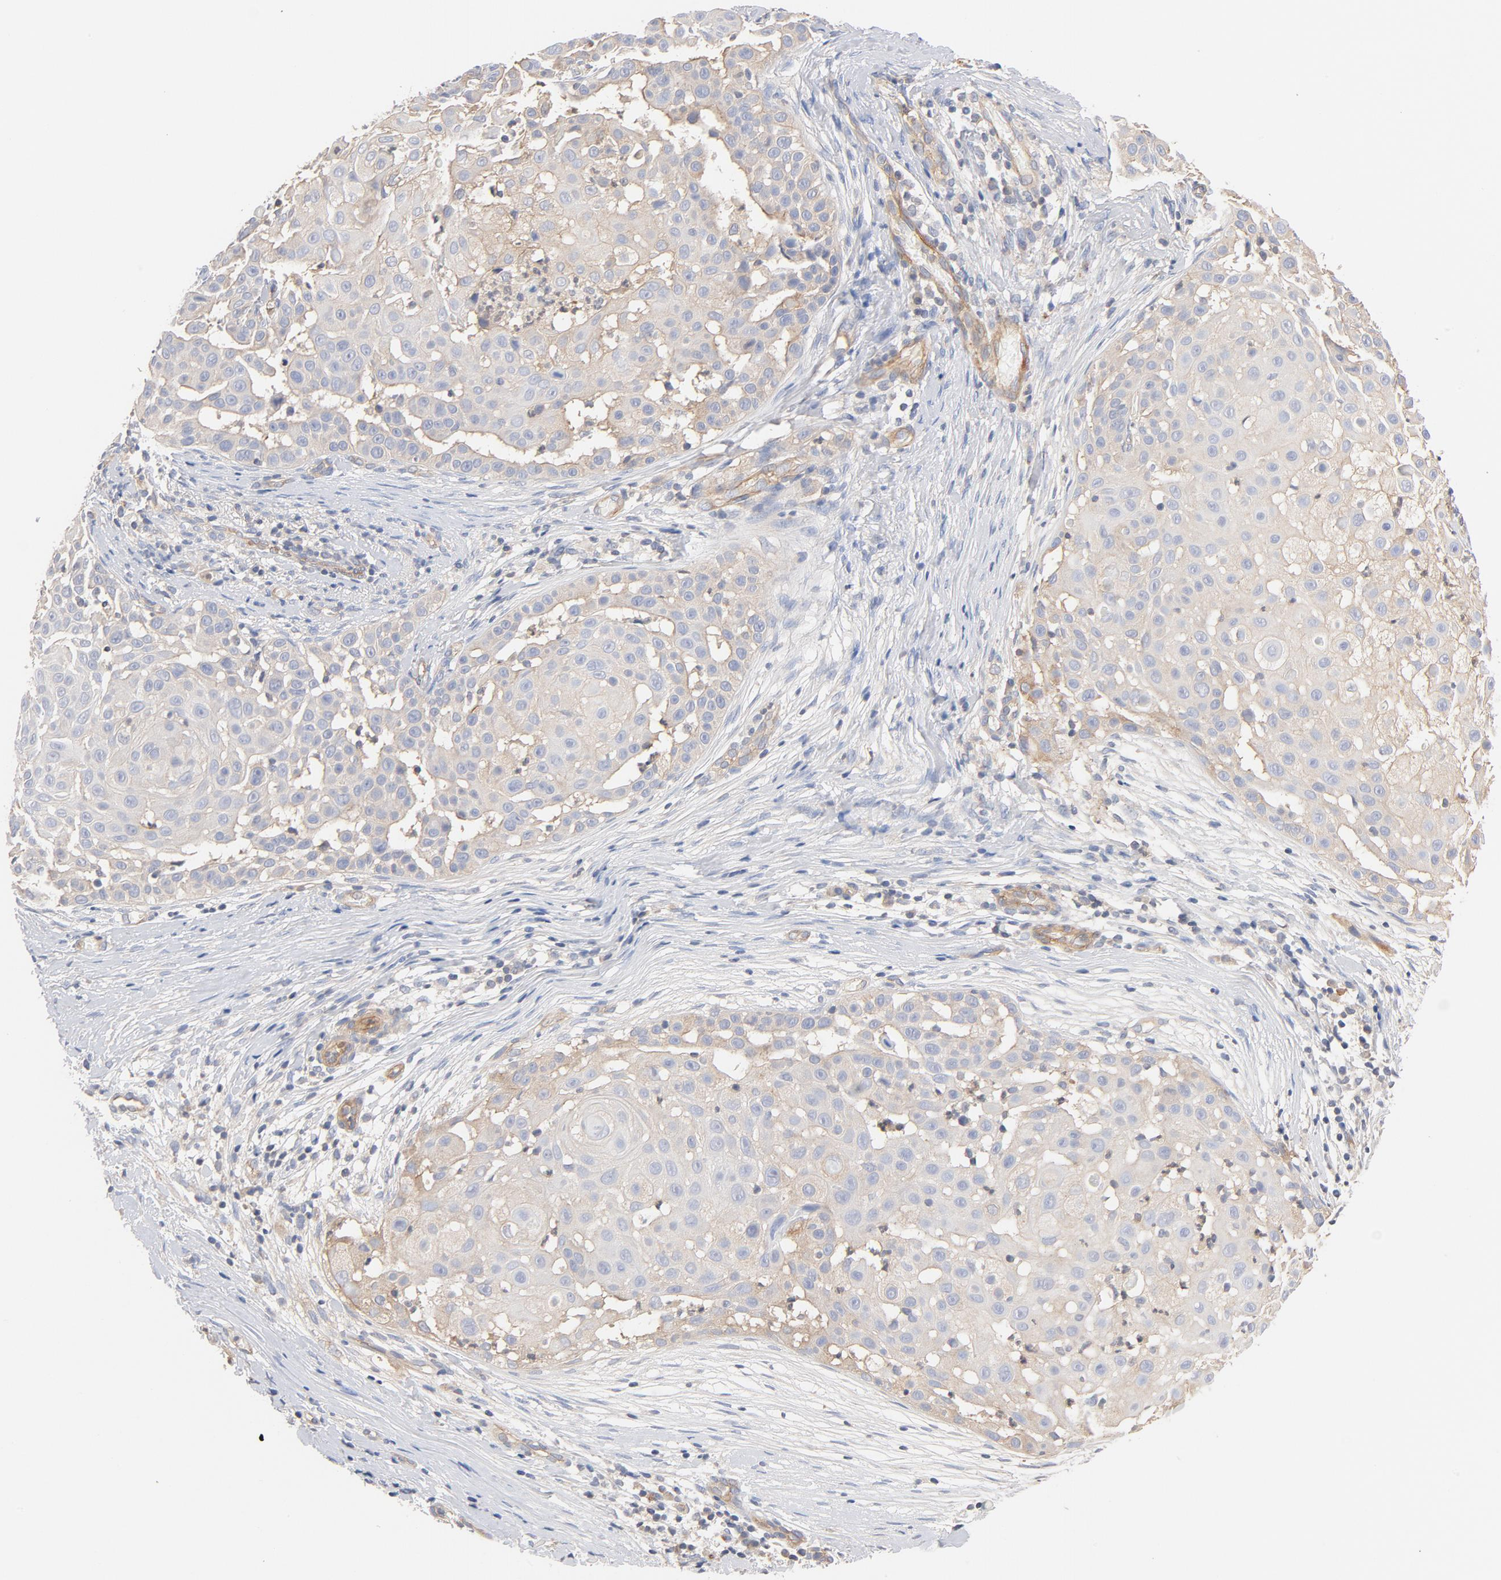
{"staining": {"intensity": "weak", "quantity": "25%-75%", "location": "cytoplasmic/membranous"}, "tissue": "skin cancer", "cell_type": "Tumor cells", "image_type": "cancer", "snomed": [{"axis": "morphology", "description": "Squamous cell carcinoma, NOS"}, {"axis": "topography", "description": "Skin"}], "caption": "Approximately 25%-75% of tumor cells in human skin cancer (squamous cell carcinoma) demonstrate weak cytoplasmic/membranous protein positivity as visualized by brown immunohistochemical staining.", "gene": "STRN3", "patient": {"sex": "female", "age": 57}}